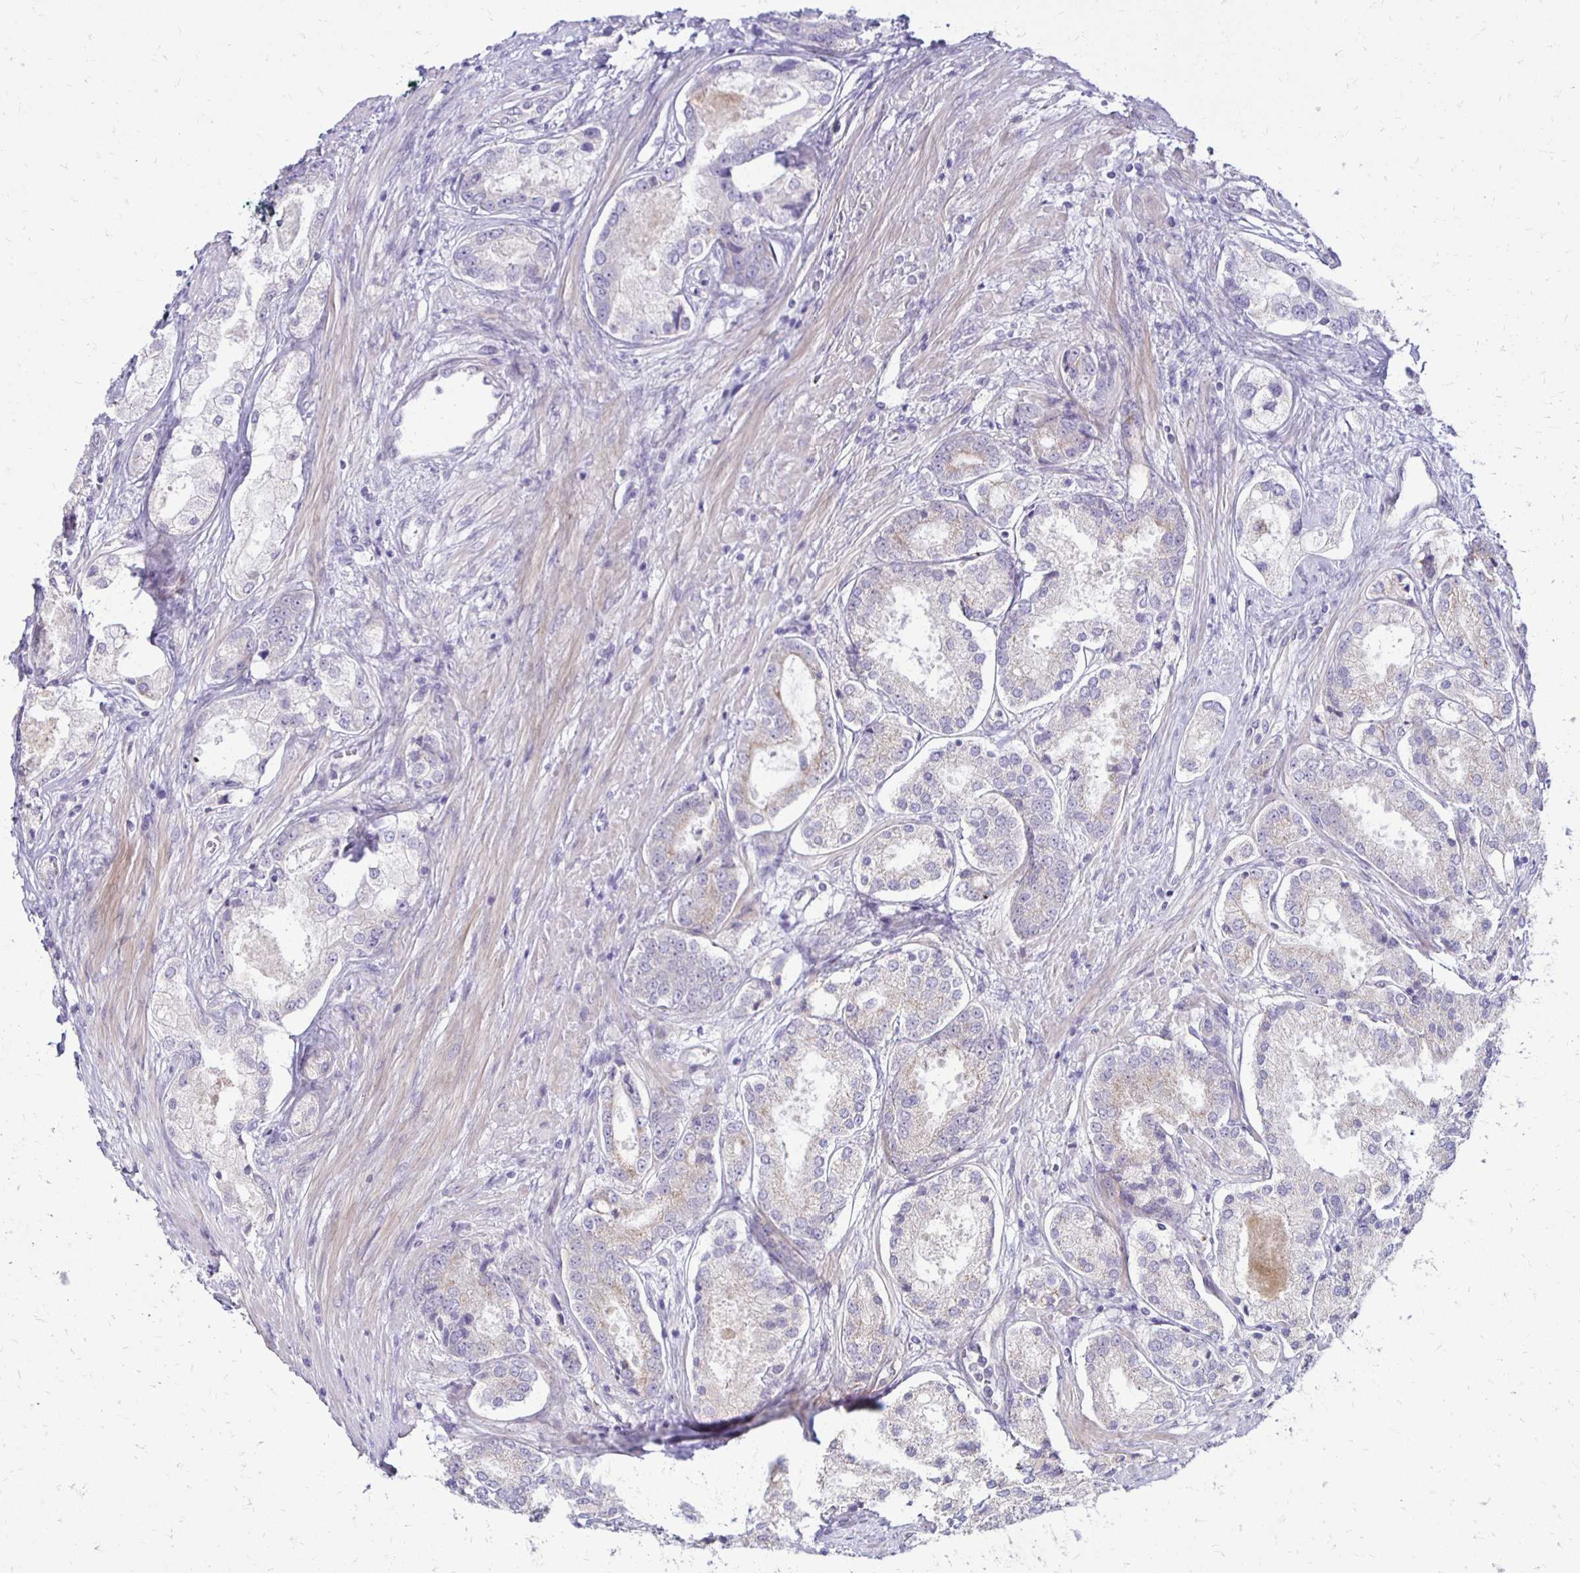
{"staining": {"intensity": "negative", "quantity": "none", "location": "none"}, "tissue": "prostate cancer", "cell_type": "Tumor cells", "image_type": "cancer", "snomed": [{"axis": "morphology", "description": "Adenocarcinoma, Low grade"}, {"axis": "topography", "description": "Prostate"}], "caption": "Immunohistochemistry image of neoplastic tissue: prostate adenocarcinoma (low-grade) stained with DAB (3,3'-diaminobenzidine) exhibits no significant protein staining in tumor cells. (DAB (3,3'-diaminobenzidine) immunohistochemistry with hematoxylin counter stain).", "gene": "KATNBL1", "patient": {"sex": "male", "age": 68}}